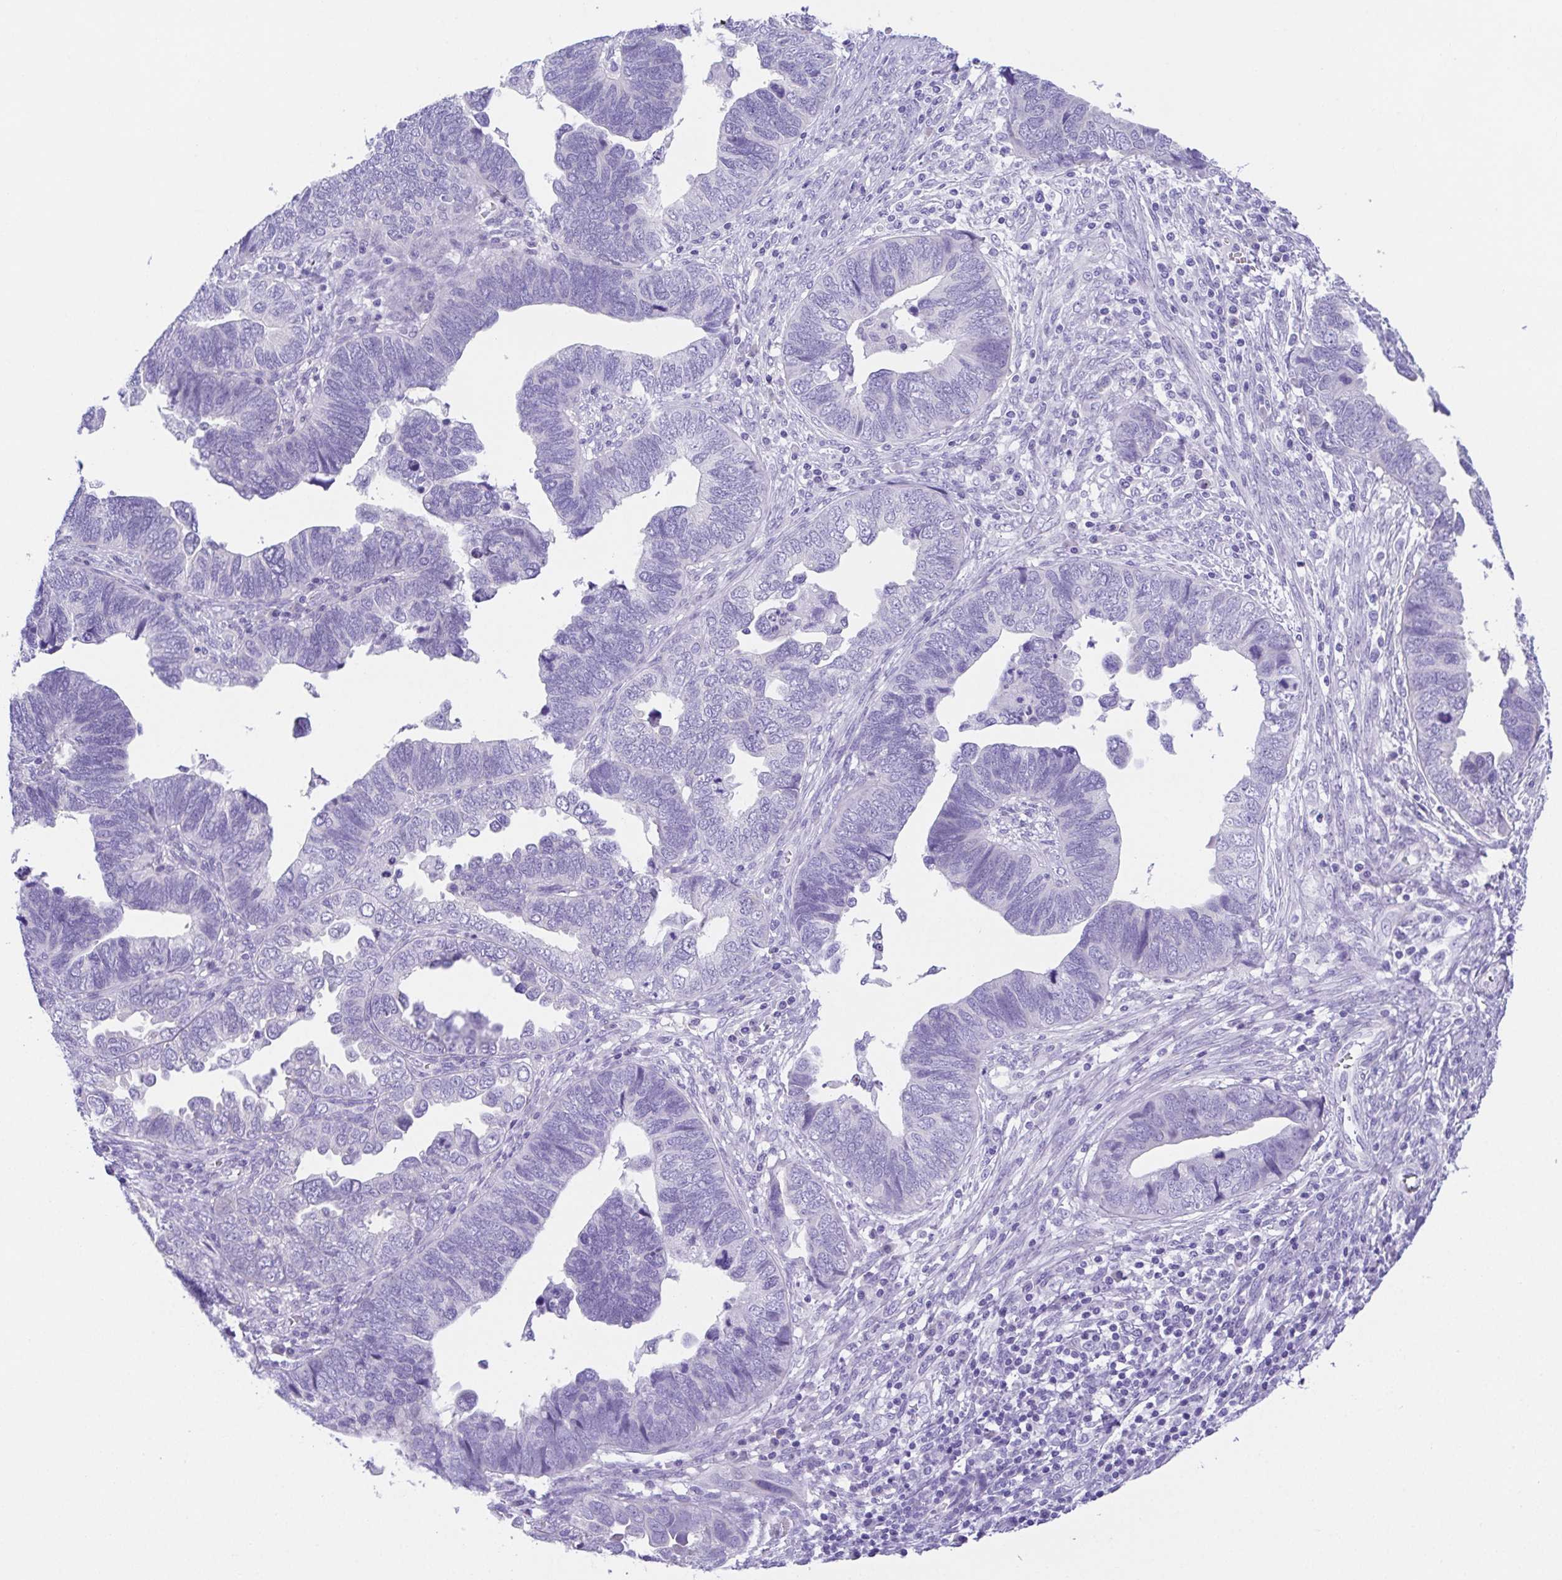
{"staining": {"intensity": "negative", "quantity": "none", "location": "none"}, "tissue": "endometrial cancer", "cell_type": "Tumor cells", "image_type": "cancer", "snomed": [{"axis": "morphology", "description": "Adenocarcinoma, NOS"}, {"axis": "topography", "description": "Endometrium"}], "caption": "Immunohistochemistry photomicrograph of human endometrial cancer (adenocarcinoma) stained for a protein (brown), which reveals no expression in tumor cells. (DAB immunohistochemistry (IHC) with hematoxylin counter stain).", "gene": "LUZP4", "patient": {"sex": "female", "age": 79}}